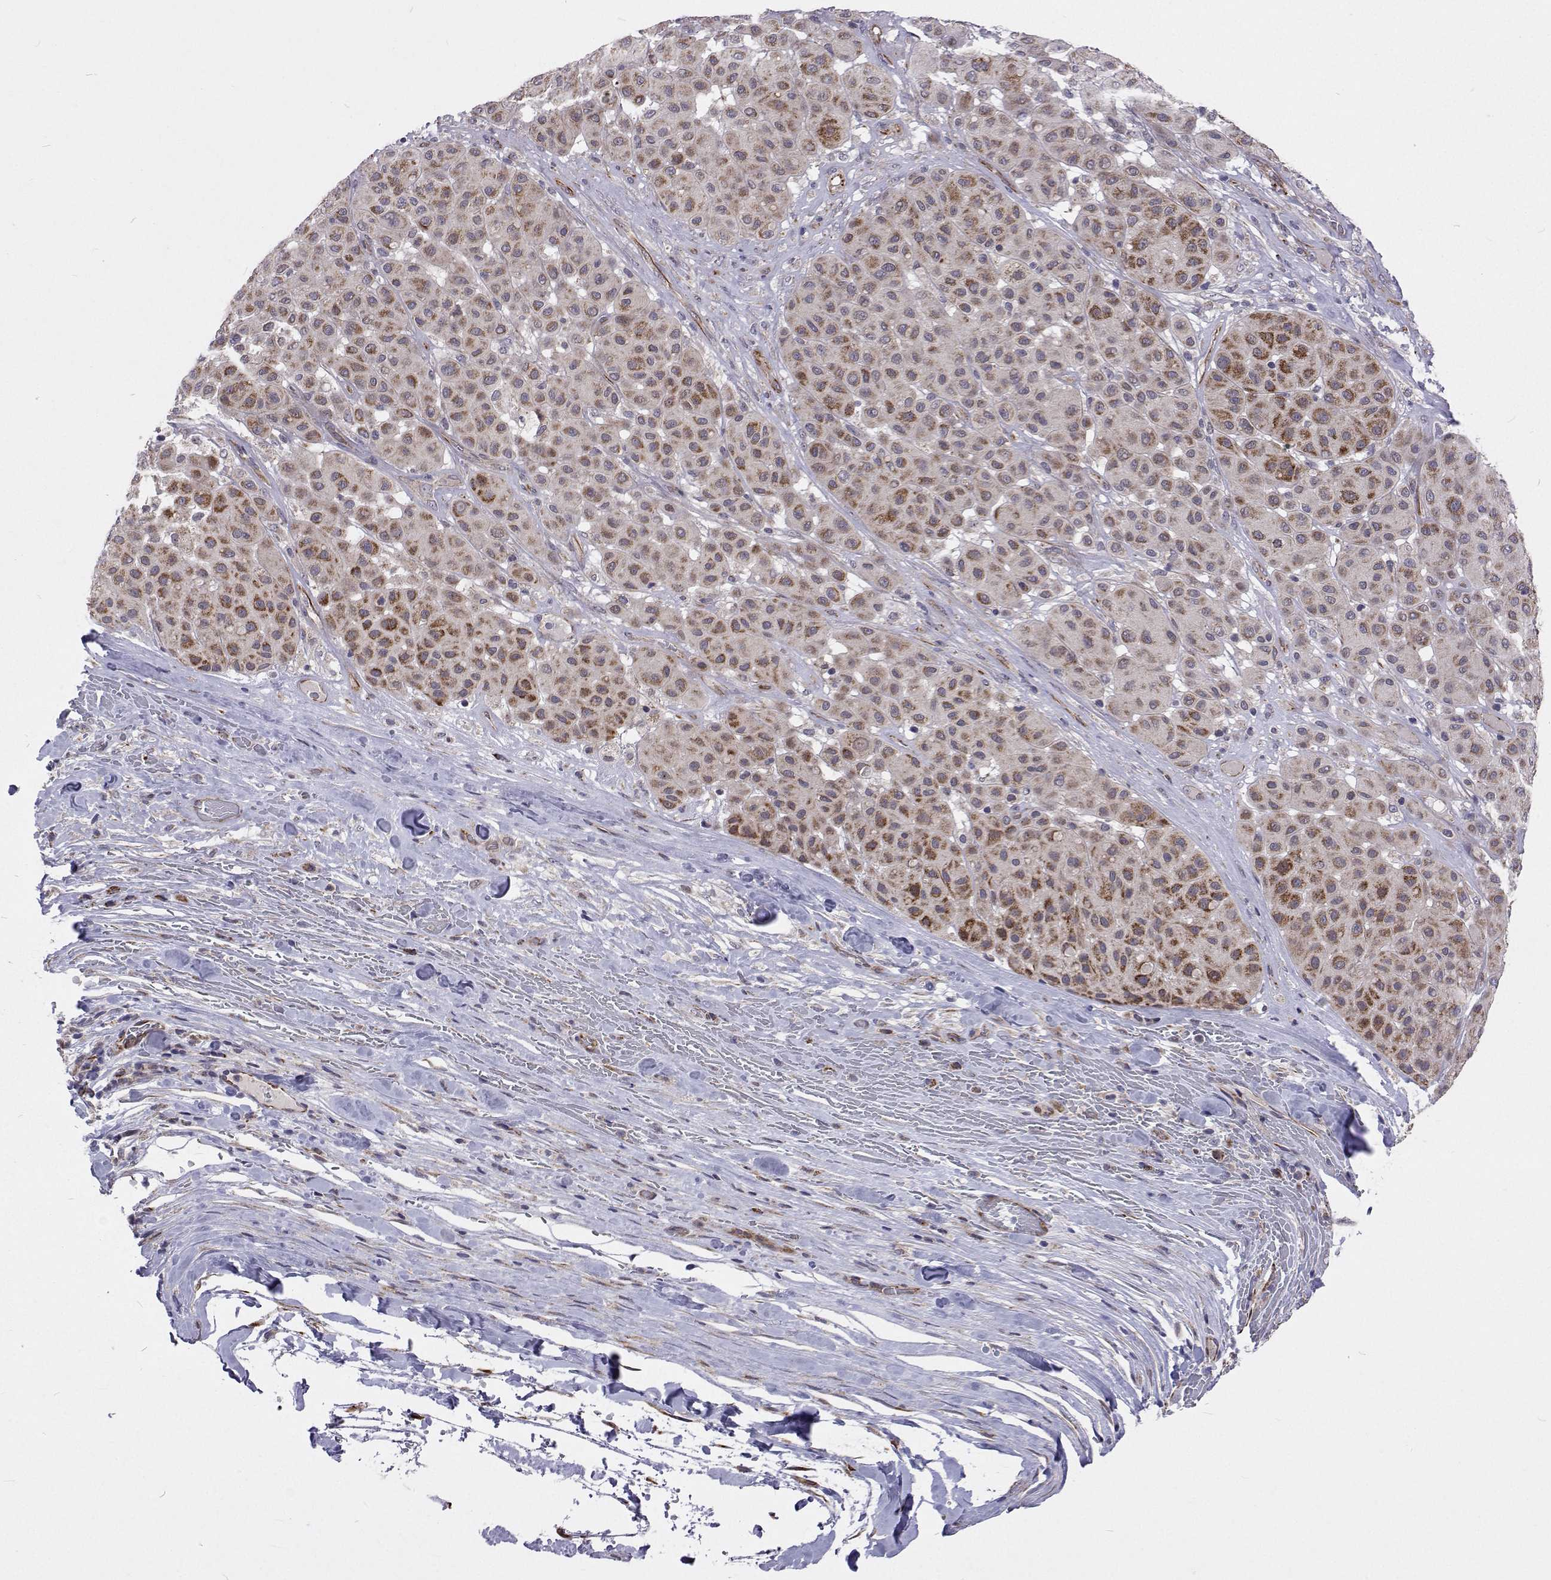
{"staining": {"intensity": "moderate", "quantity": ">75%", "location": "cytoplasmic/membranous"}, "tissue": "melanoma", "cell_type": "Tumor cells", "image_type": "cancer", "snomed": [{"axis": "morphology", "description": "Malignant melanoma, Metastatic site"}, {"axis": "topography", "description": "Smooth muscle"}], "caption": "Protein expression analysis of melanoma shows moderate cytoplasmic/membranous expression in about >75% of tumor cells.", "gene": "DHTKD1", "patient": {"sex": "male", "age": 41}}